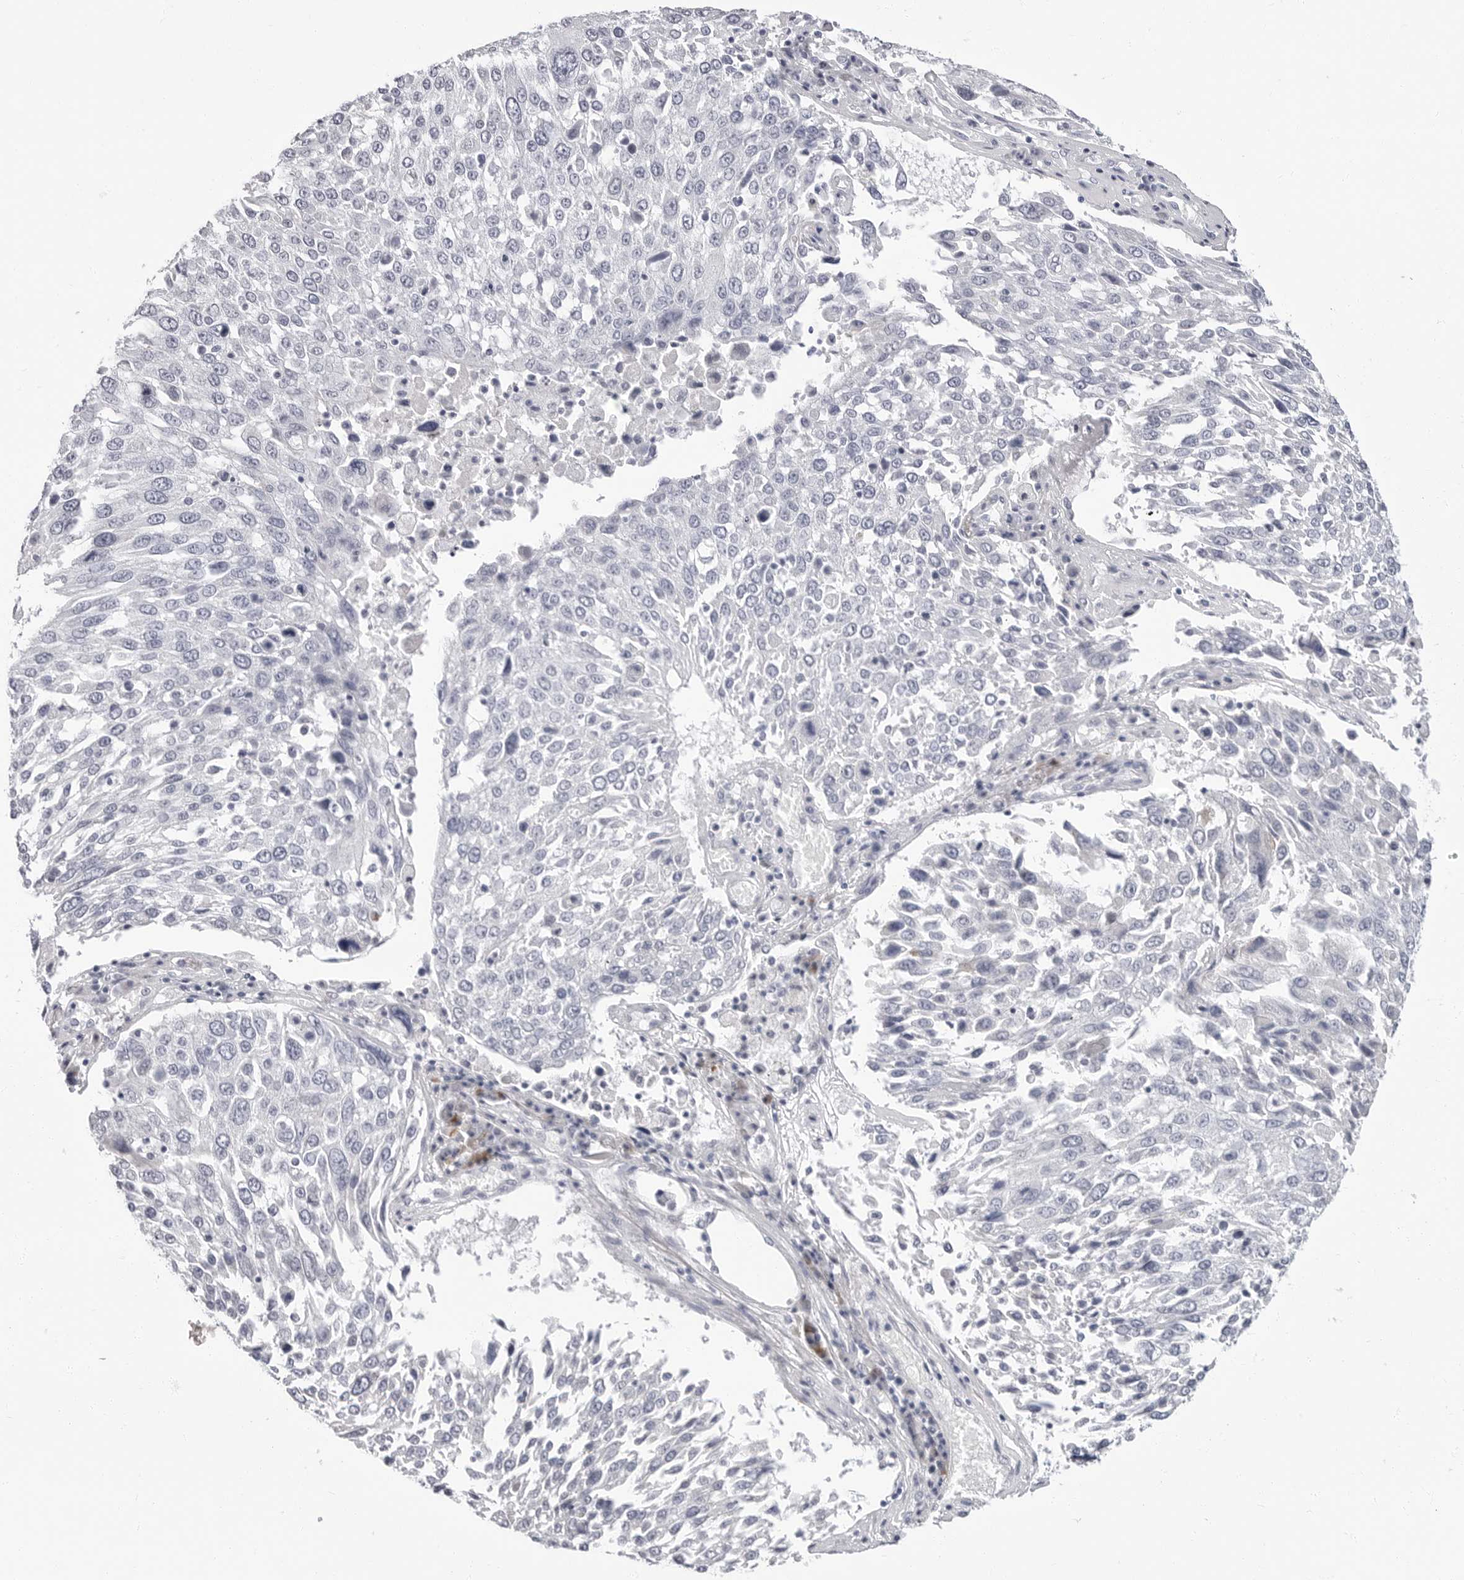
{"staining": {"intensity": "negative", "quantity": "none", "location": "none"}, "tissue": "lung cancer", "cell_type": "Tumor cells", "image_type": "cancer", "snomed": [{"axis": "morphology", "description": "Squamous cell carcinoma, NOS"}, {"axis": "topography", "description": "Lung"}], "caption": "Tumor cells show no significant staining in squamous cell carcinoma (lung).", "gene": "ERICH3", "patient": {"sex": "male", "age": 65}}